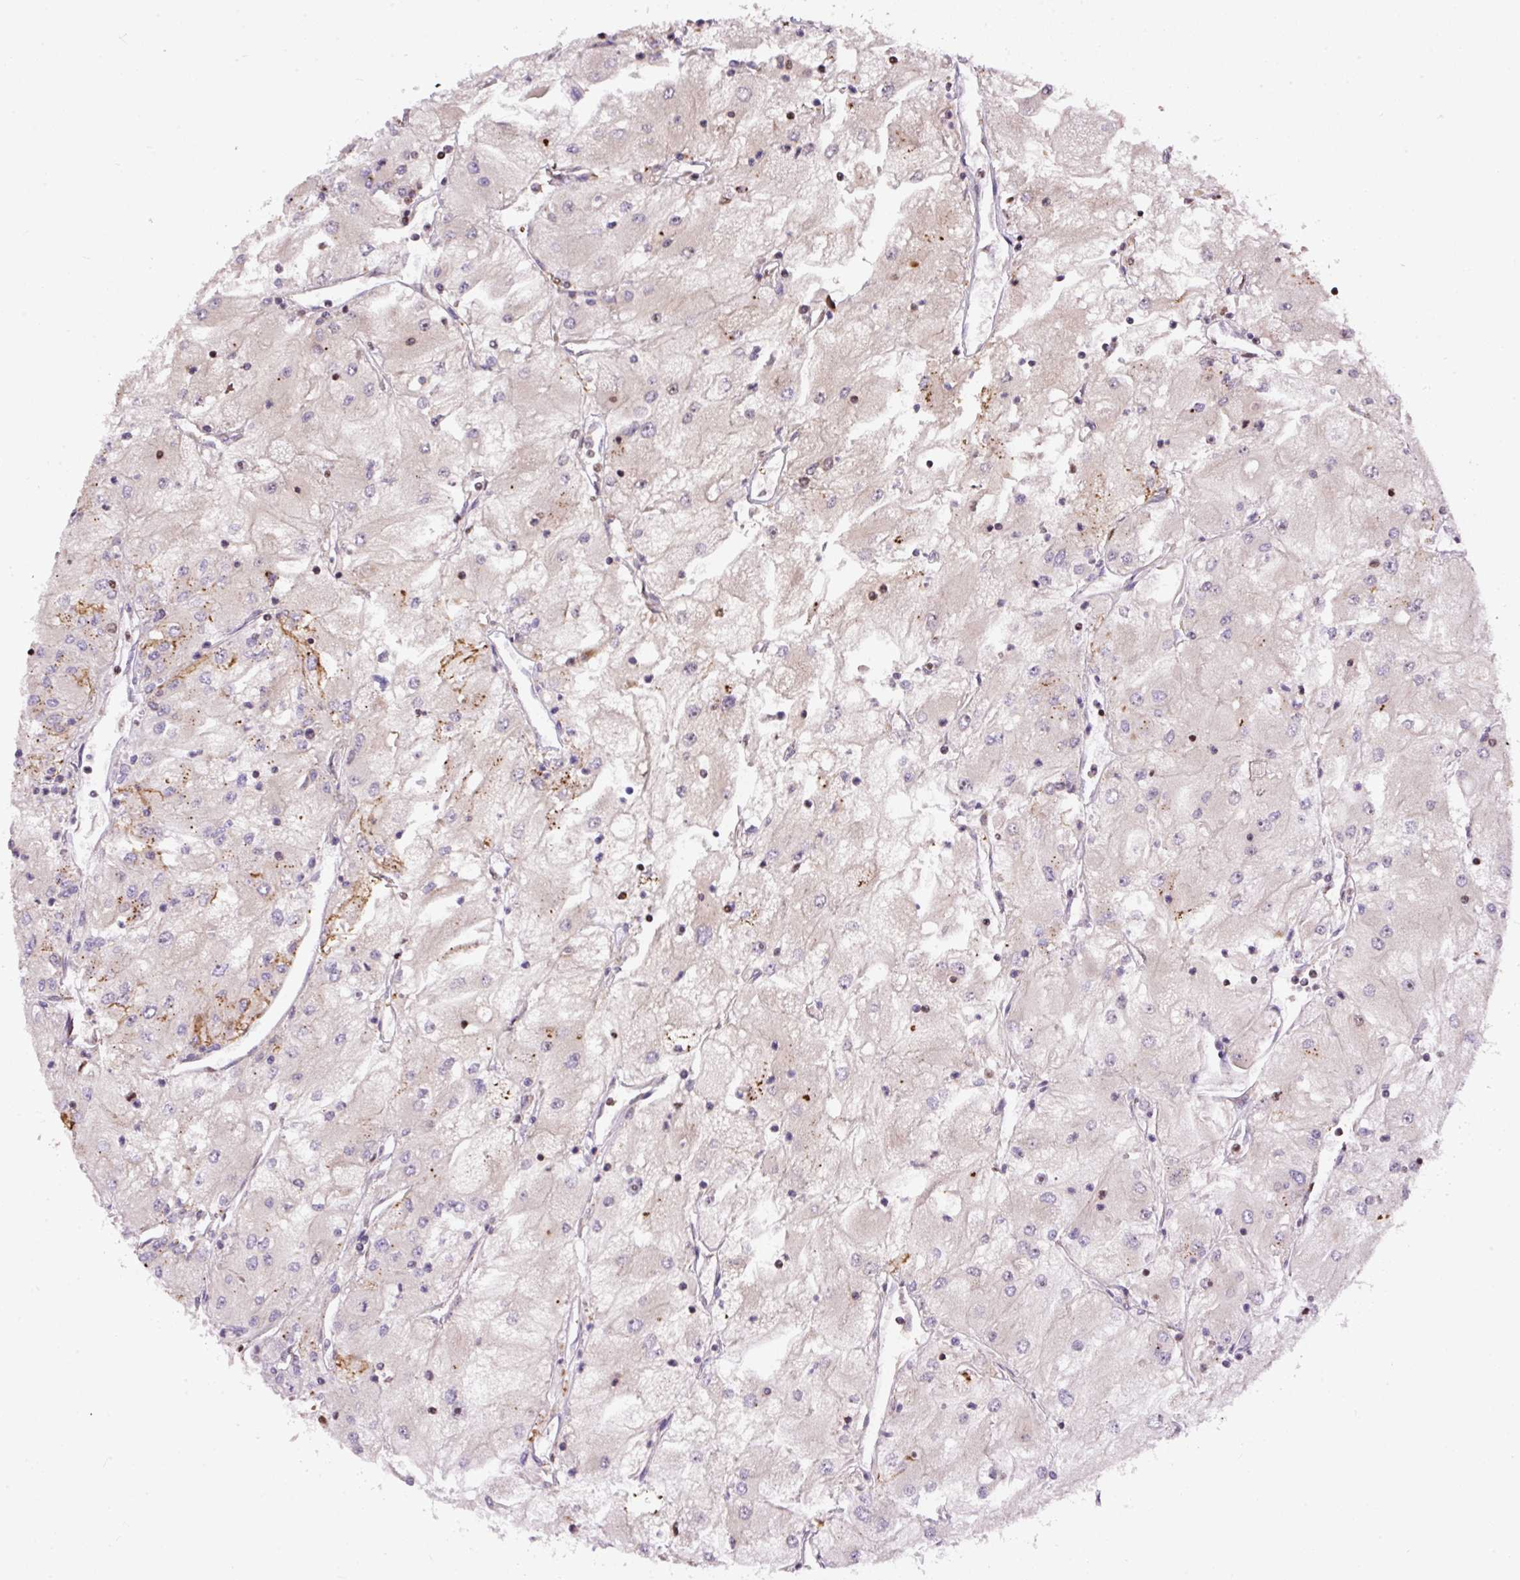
{"staining": {"intensity": "negative", "quantity": "none", "location": "none"}, "tissue": "renal cancer", "cell_type": "Tumor cells", "image_type": "cancer", "snomed": [{"axis": "morphology", "description": "Adenocarcinoma, NOS"}, {"axis": "topography", "description": "Kidney"}], "caption": "This is a image of immunohistochemistry staining of renal adenocarcinoma, which shows no staining in tumor cells.", "gene": "PPME1", "patient": {"sex": "male", "age": 80}}